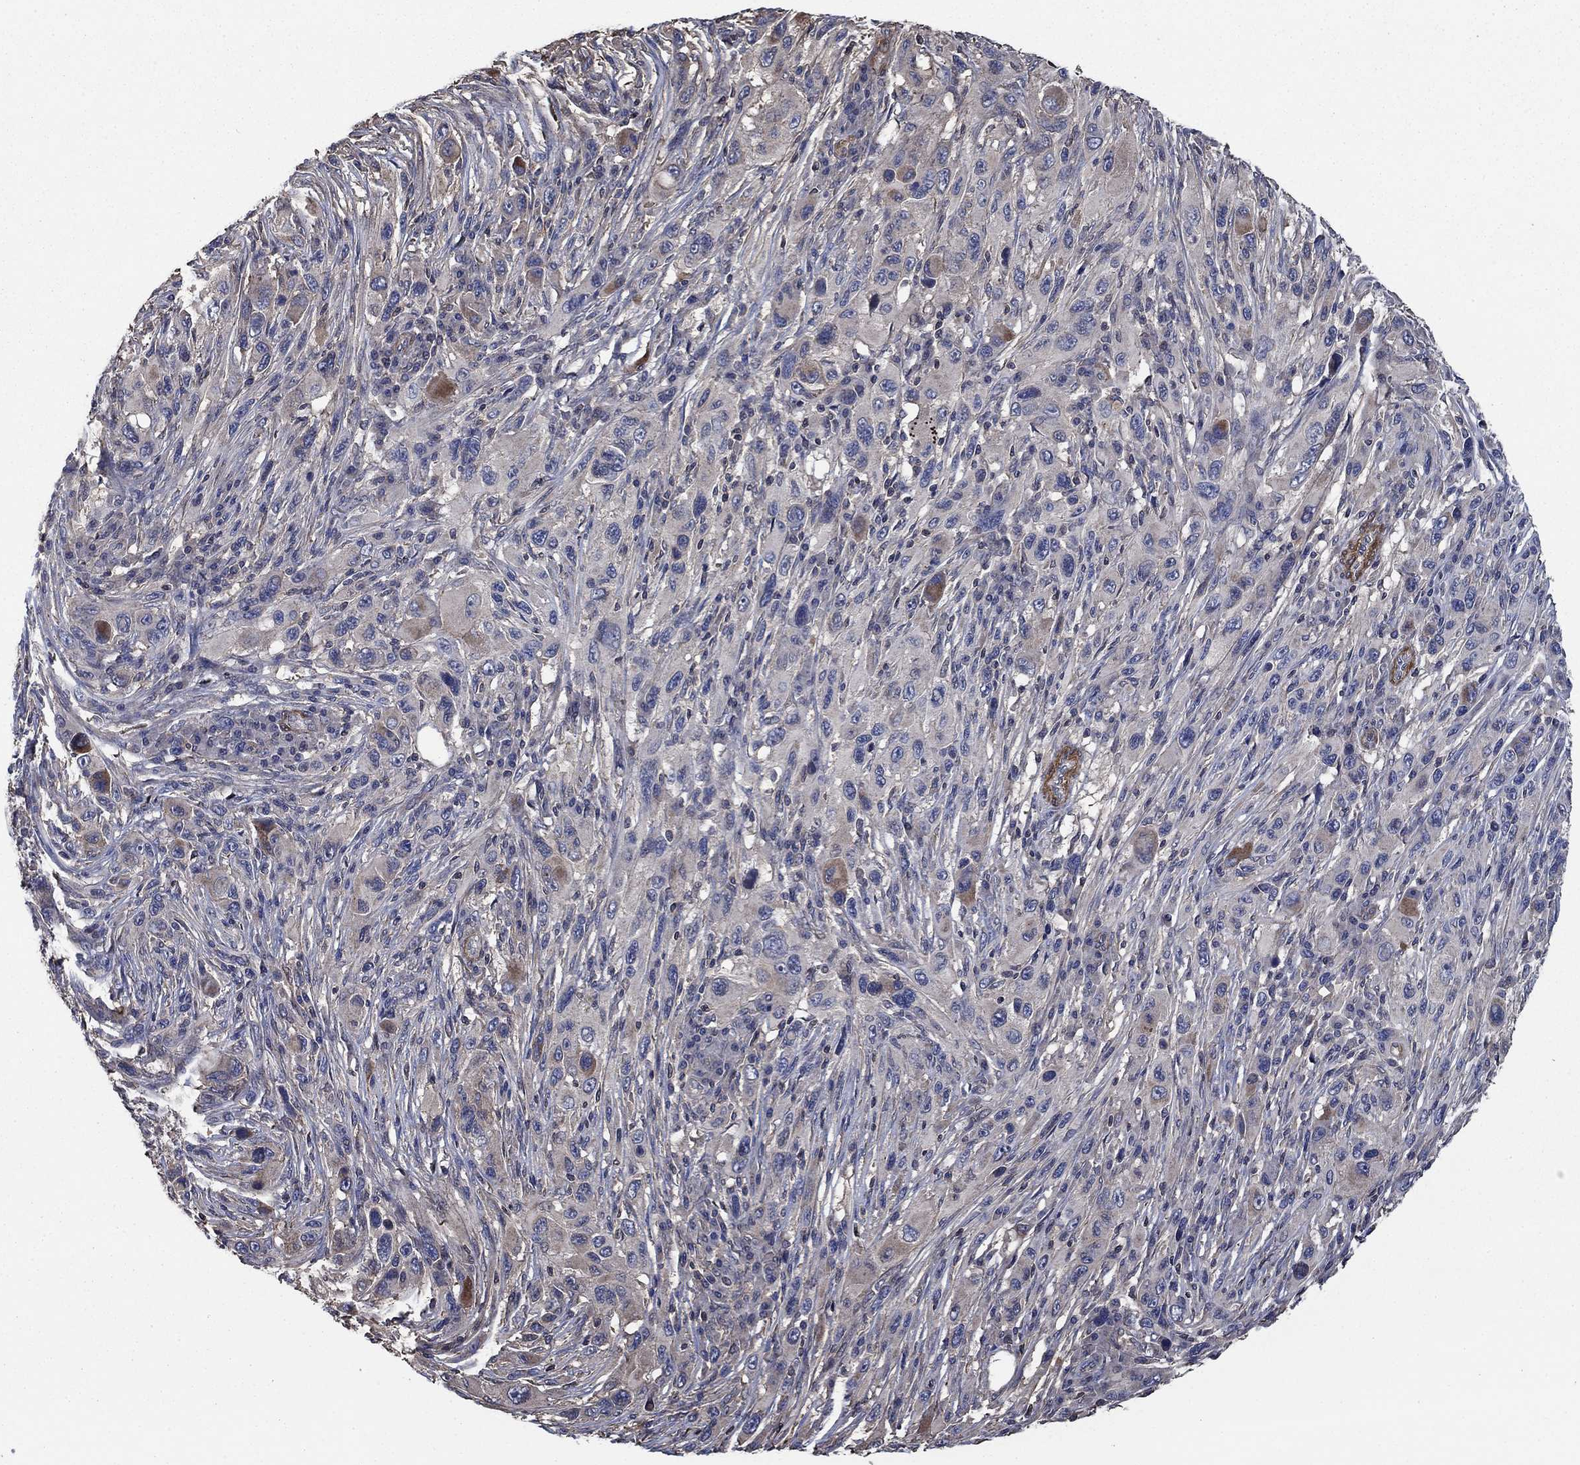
{"staining": {"intensity": "negative", "quantity": "none", "location": "none"}, "tissue": "melanoma", "cell_type": "Tumor cells", "image_type": "cancer", "snomed": [{"axis": "morphology", "description": "Malignant melanoma, NOS"}, {"axis": "topography", "description": "Skin"}], "caption": "The micrograph demonstrates no staining of tumor cells in melanoma.", "gene": "PDE3A", "patient": {"sex": "male", "age": 53}}